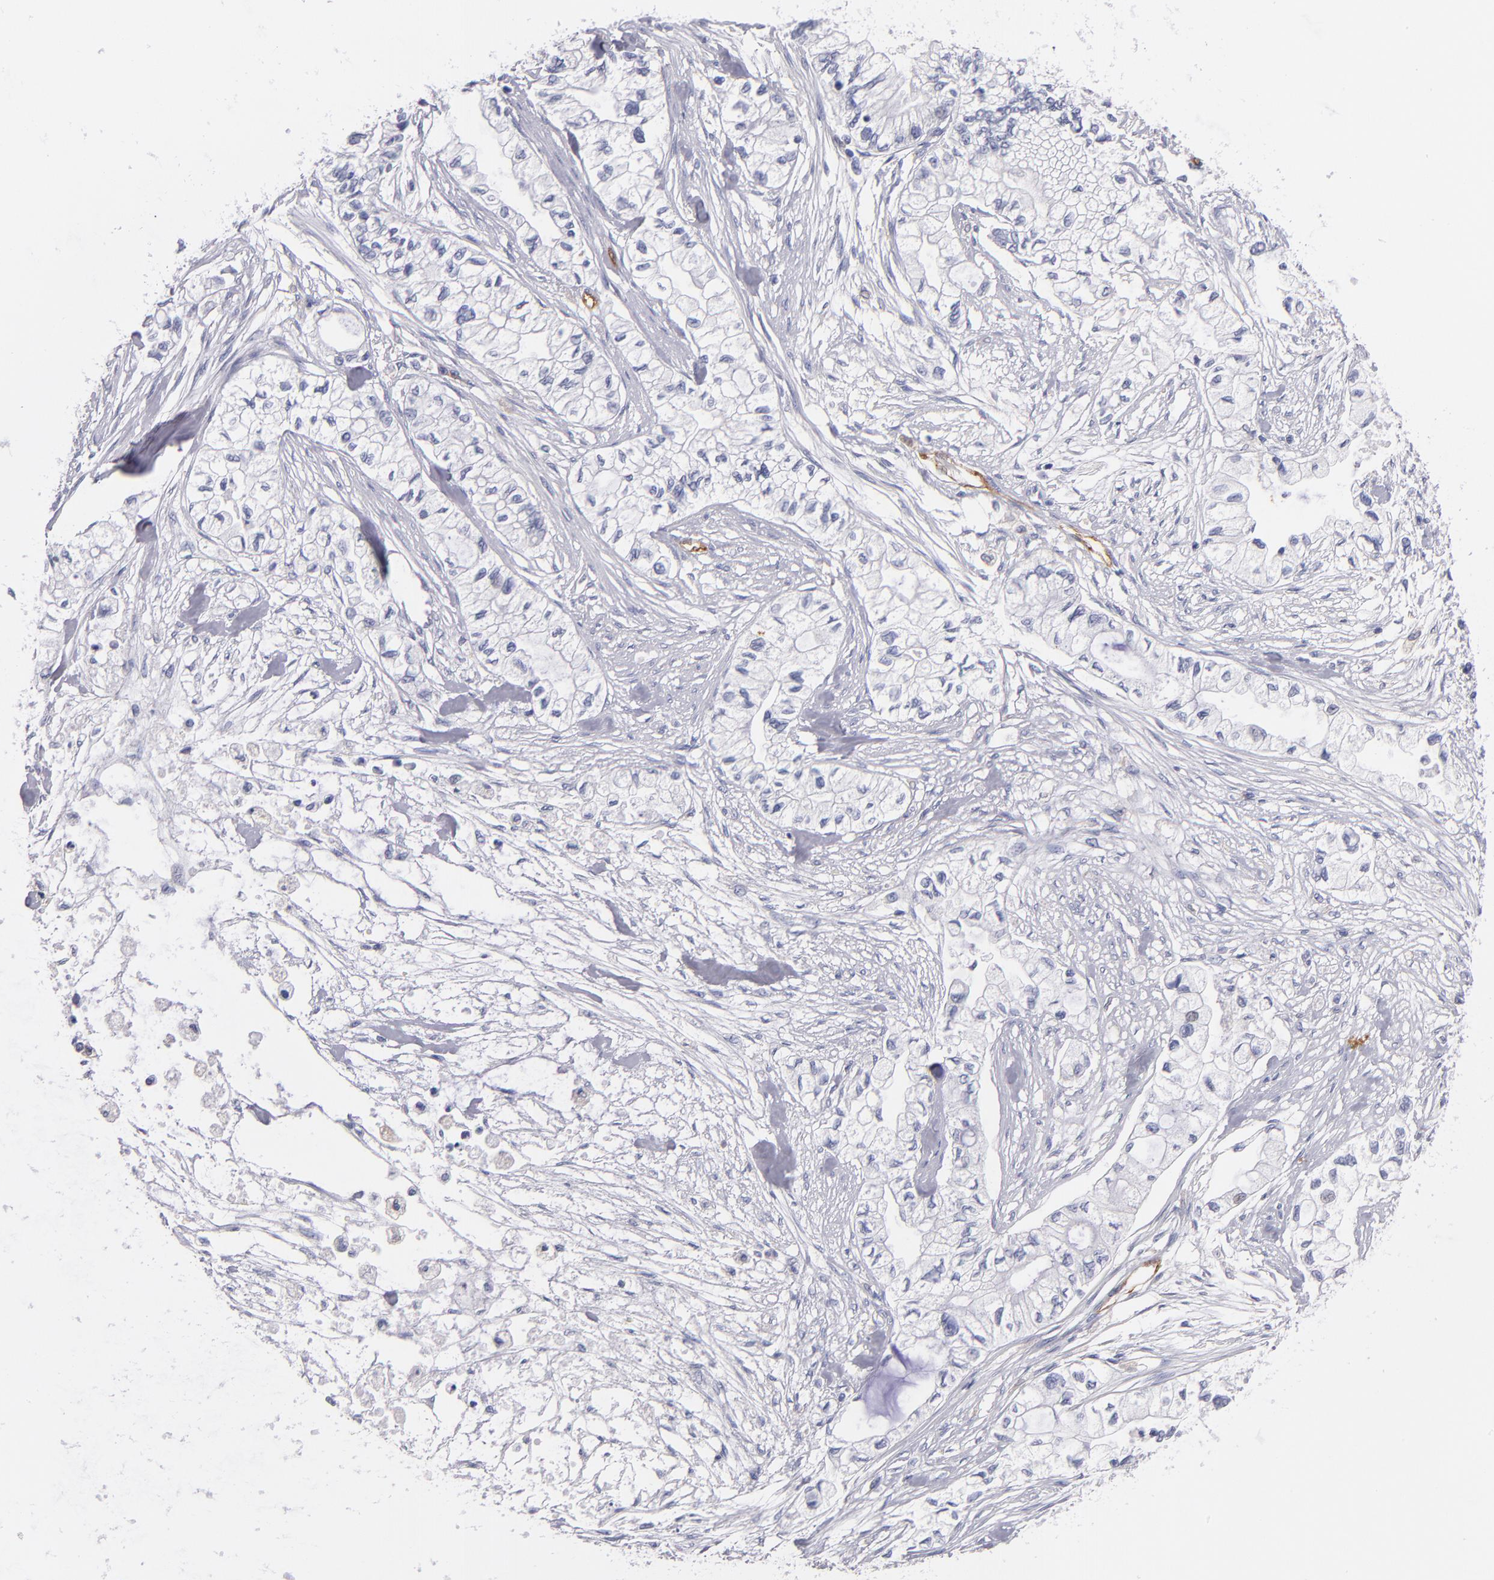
{"staining": {"intensity": "negative", "quantity": "none", "location": "none"}, "tissue": "pancreatic cancer", "cell_type": "Tumor cells", "image_type": "cancer", "snomed": [{"axis": "morphology", "description": "Adenocarcinoma, NOS"}, {"axis": "topography", "description": "Pancreas"}], "caption": "This is an immunohistochemistry micrograph of pancreatic cancer. There is no expression in tumor cells.", "gene": "PLVAP", "patient": {"sex": "male", "age": 79}}